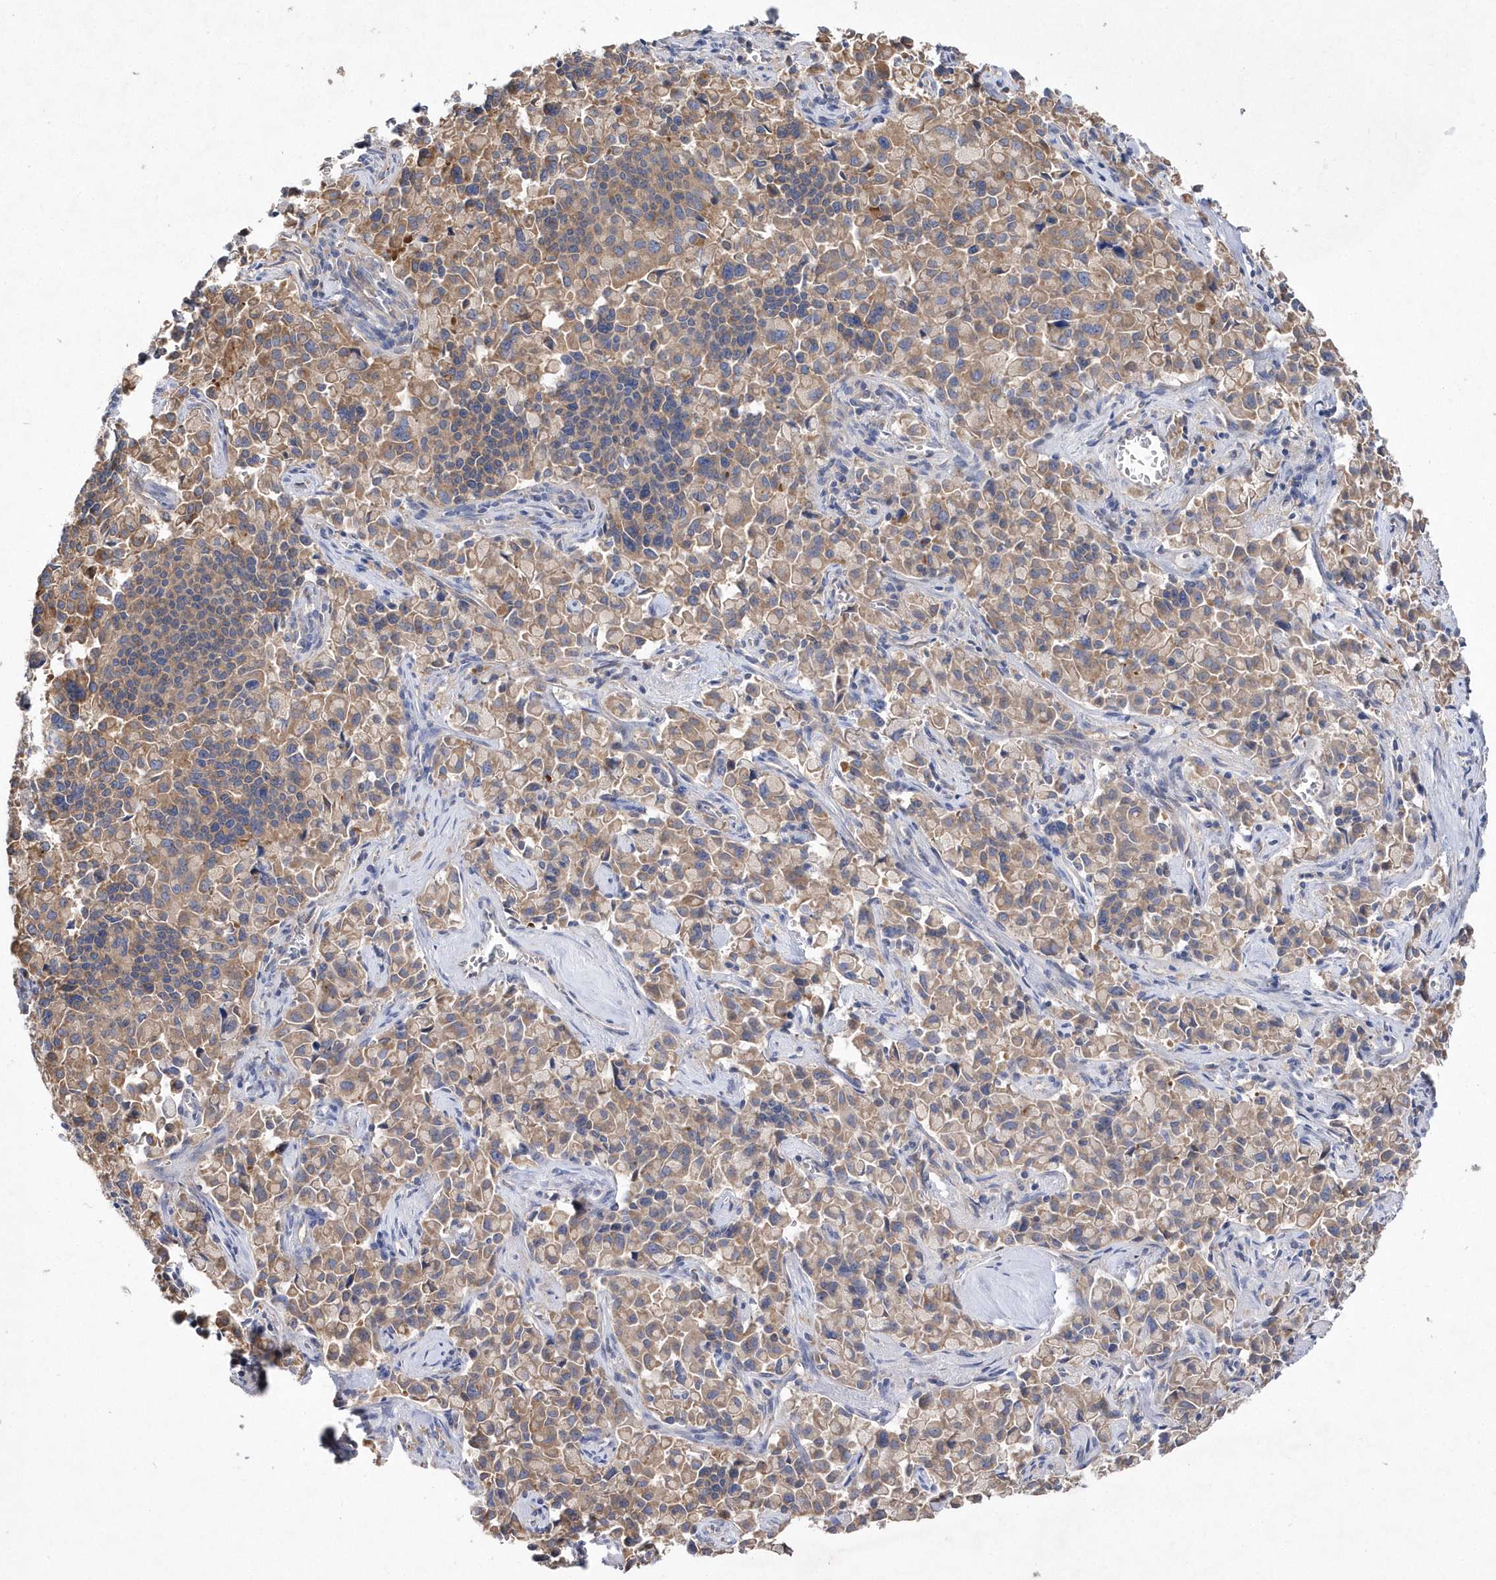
{"staining": {"intensity": "moderate", "quantity": ">75%", "location": "cytoplasmic/membranous"}, "tissue": "pancreatic cancer", "cell_type": "Tumor cells", "image_type": "cancer", "snomed": [{"axis": "morphology", "description": "Adenocarcinoma, NOS"}, {"axis": "topography", "description": "Pancreas"}], "caption": "This histopathology image reveals immunohistochemistry staining of human pancreatic adenocarcinoma, with medium moderate cytoplasmic/membranous expression in about >75% of tumor cells.", "gene": "JKAMP", "patient": {"sex": "male", "age": 65}}